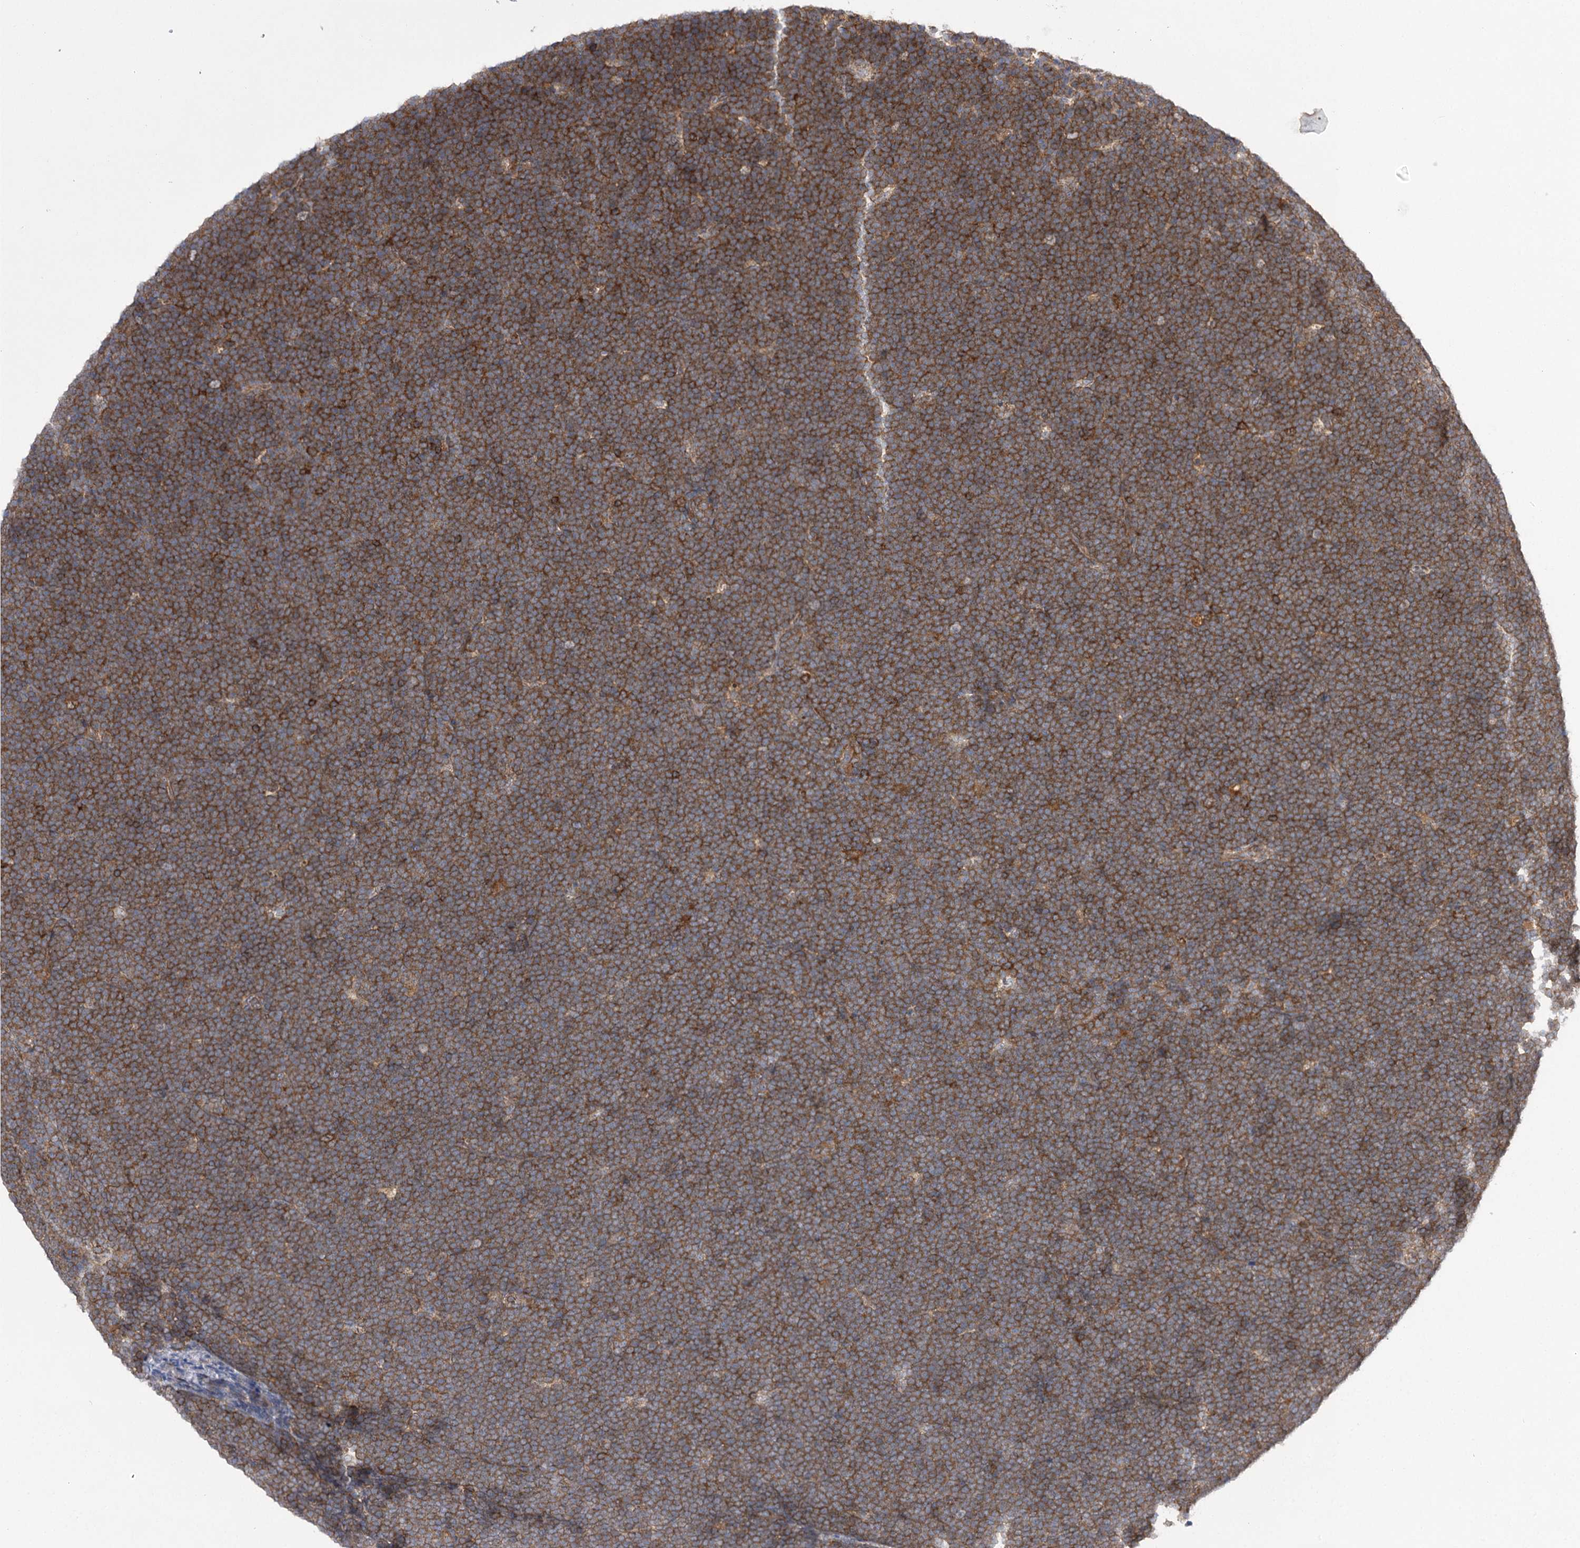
{"staining": {"intensity": "strong", "quantity": ">75%", "location": "cytoplasmic/membranous"}, "tissue": "lymphoma", "cell_type": "Tumor cells", "image_type": "cancer", "snomed": [{"axis": "morphology", "description": "Malignant lymphoma, non-Hodgkin's type, High grade"}, {"axis": "topography", "description": "Lymph node"}], "caption": "Protein expression analysis of human lymphoma reveals strong cytoplasmic/membranous expression in approximately >75% of tumor cells.", "gene": "BCR", "patient": {"sex": "male", "age": 13}}